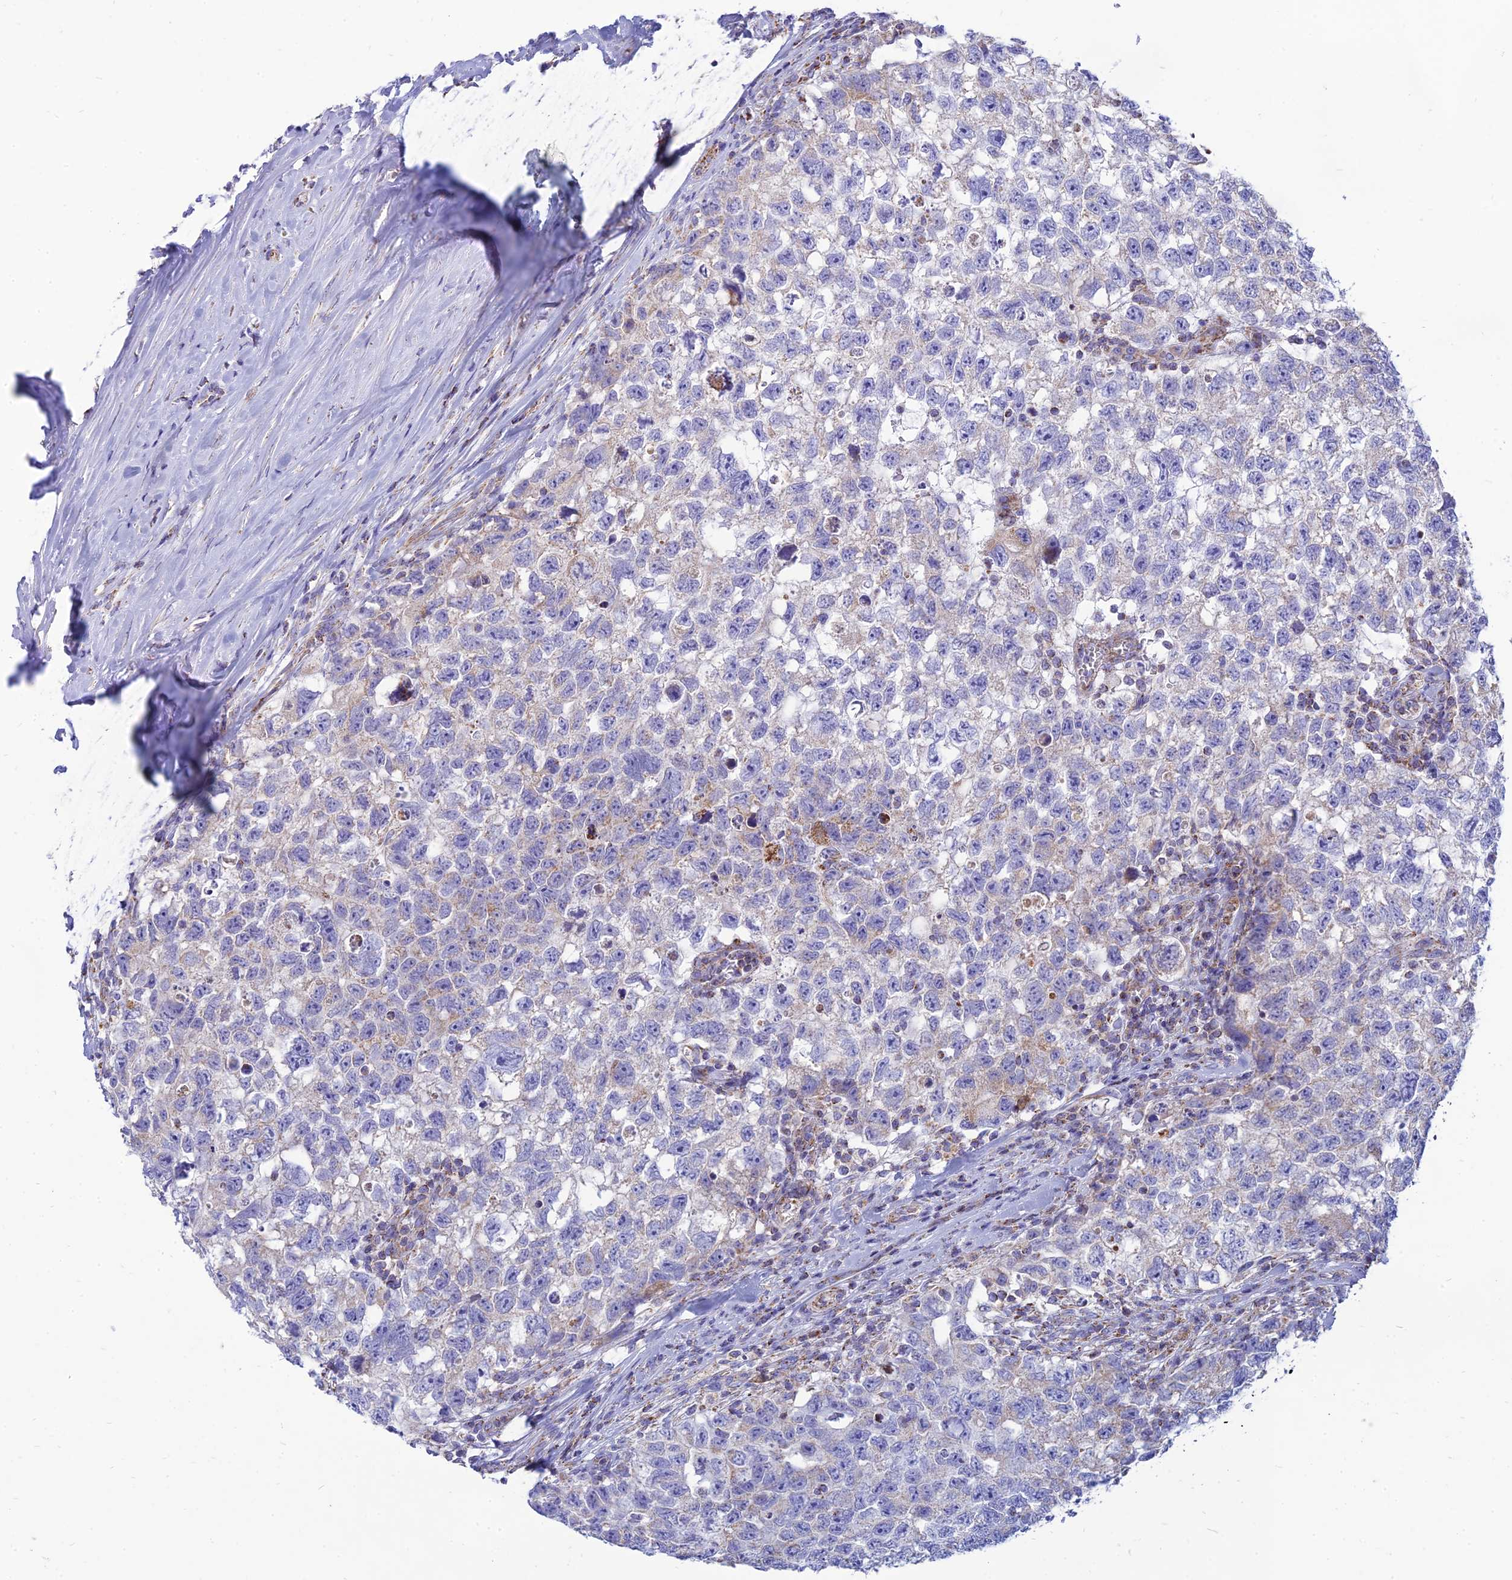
{"staining": {"intensity": "negative", "quantity": "none", "location": "none"}, "tissue": "testis cancer", "cell_type": "Tumor cells", "image_type": "cancer", "snomed": [{"axis": "morphology", "description": "Seminoma, NOS"}, {"axis": "morphology", "description": "Carcinoma, Embryonal, NOS"}, {"axis": "topography", "description": "Testis"}], "caption": "This micrograph is of testis cancer (seminoma) stained with immunohistochemistry (IHC) to label a protein in brown with the nuclei are counter-stained blue. There is no positivity in tumor cells.", "gene": "PACC1", "patient": {"sex": "male", "age": 29}}